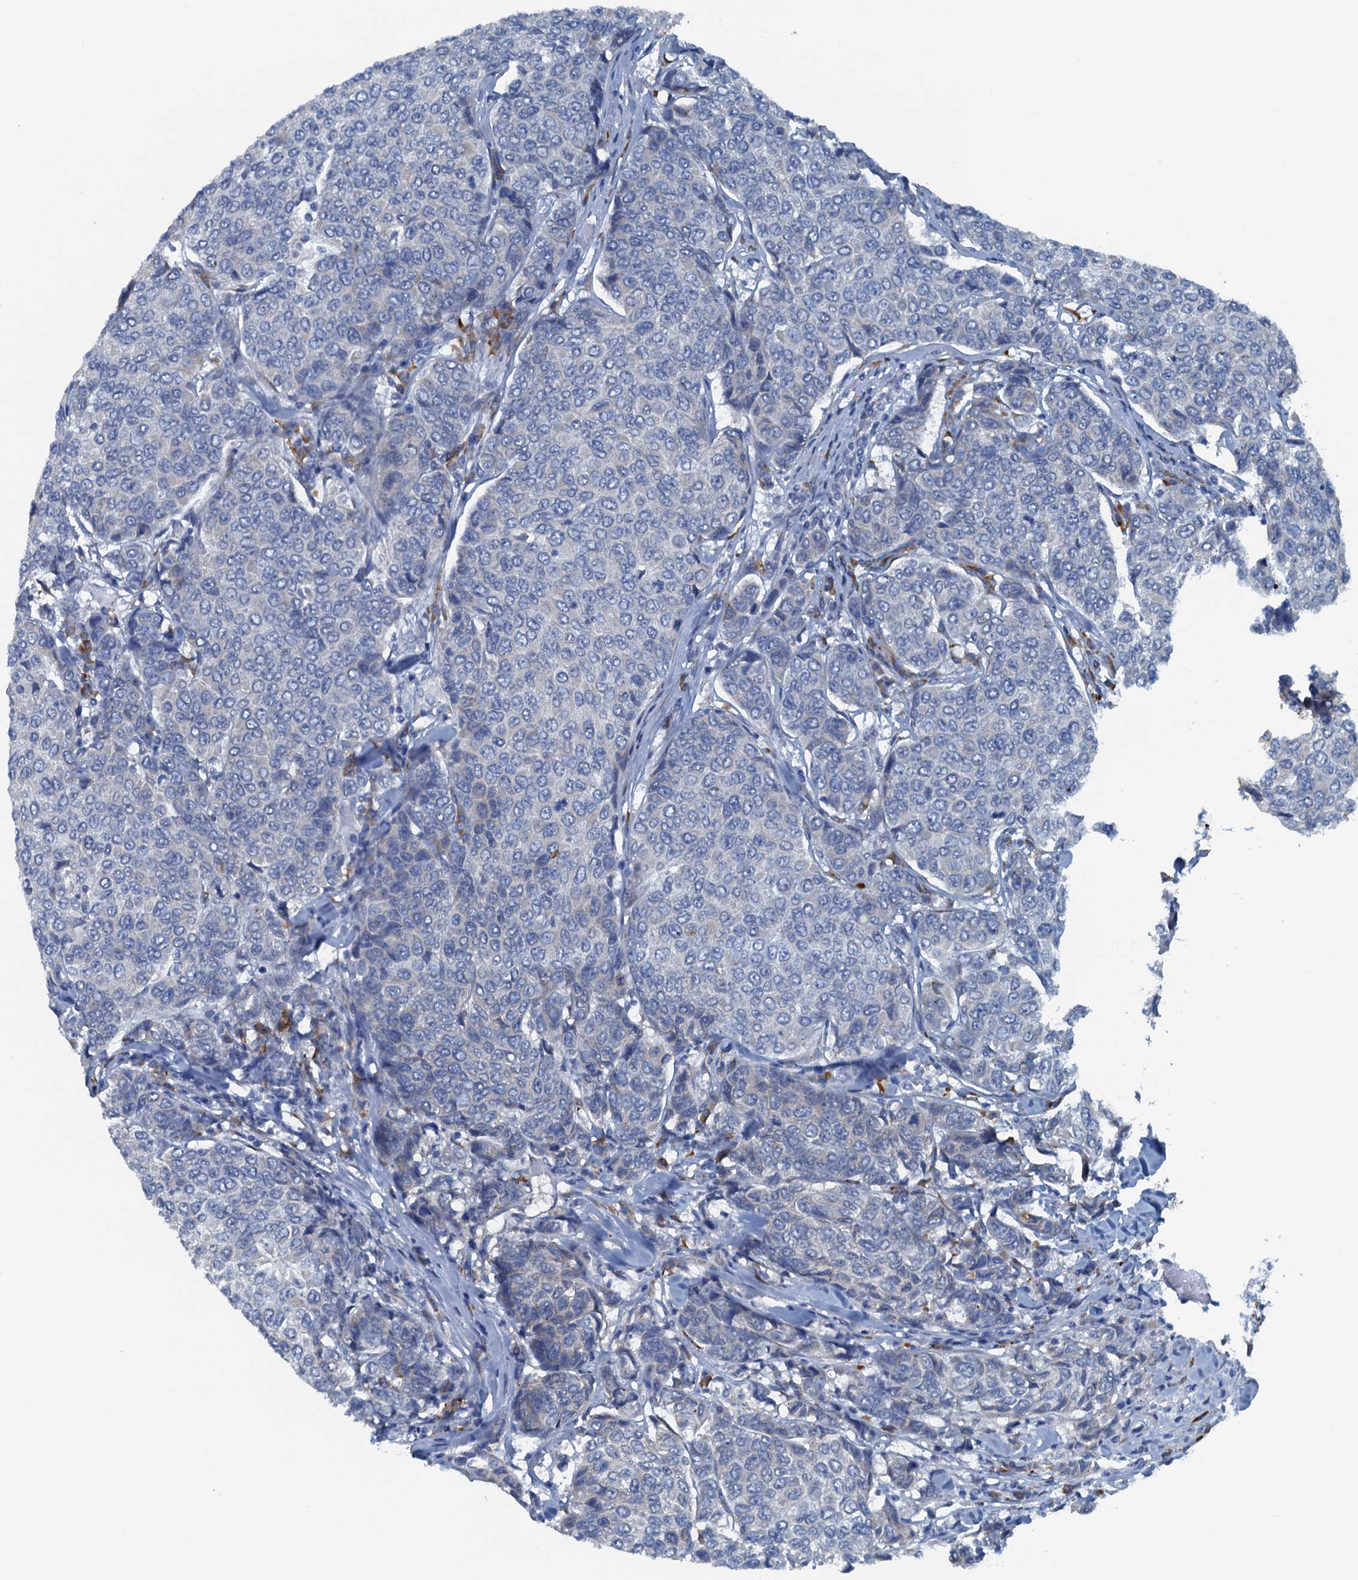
{"staining": {"intensity": "negative", "quantity": "none", "location": "none"}, "tissue": "breast cancer", "cell_type": "Tumor cells", "image_type": "cancer", "snomed": [{"axis": "morphology", "description": "Duct carcinoma"}, {"axis": "topography", "description": "Breast"}], "caption": "Immunohistochemistry (IHC) photomicrograph of neoplastic tissue: human breast cancer (infiltrating ductal carcinoma) stained with DAB exhibits no significant protein positivity in tumor cells.", "gene": "CBLIF", "patient": {"sex": "female", "age": 55}}